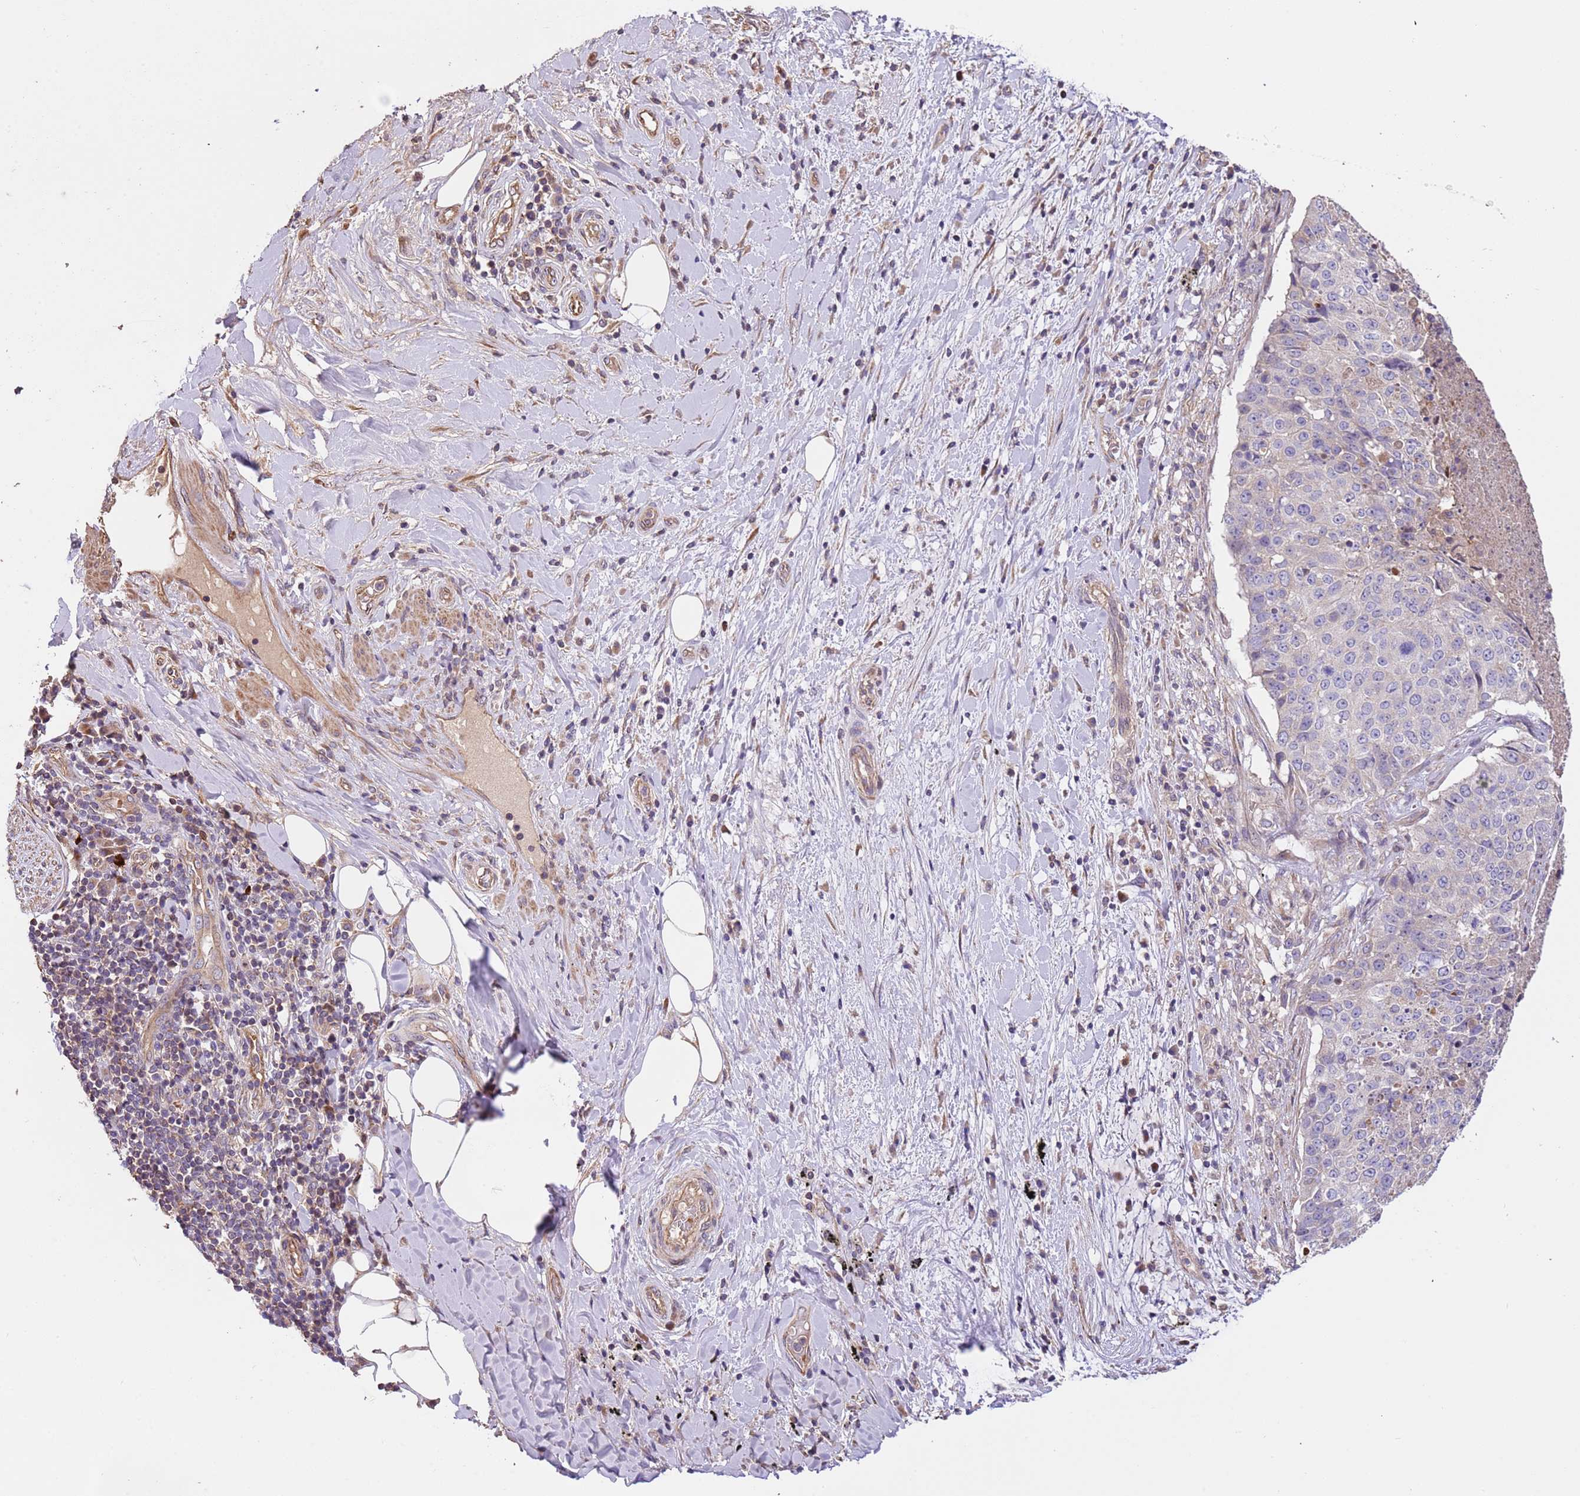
{"staining": {"intensity": "negative", "quantity": "none", "location": "none"}, "tissue": "adipose tissue", "cell_type": "Adipocytes", "image_type": "normal", "snomed": [{"axis": "morphology", "description": "Normal tissue, NOS"}, {"axis": "morphology", "description": "Squamous cell carcinoma, NOS"}, {"axis": "topography", "description": "Bronchus"}, {"axis": "topography", "description": "Lung"}], "caption": "This is an immunohistochemistry (IHC) micrograph of unremarkable adipose tissue. There is no expression in adipocytes.", "gene": "FAM89B", "patient": {"sex": "male", "age": 64}}